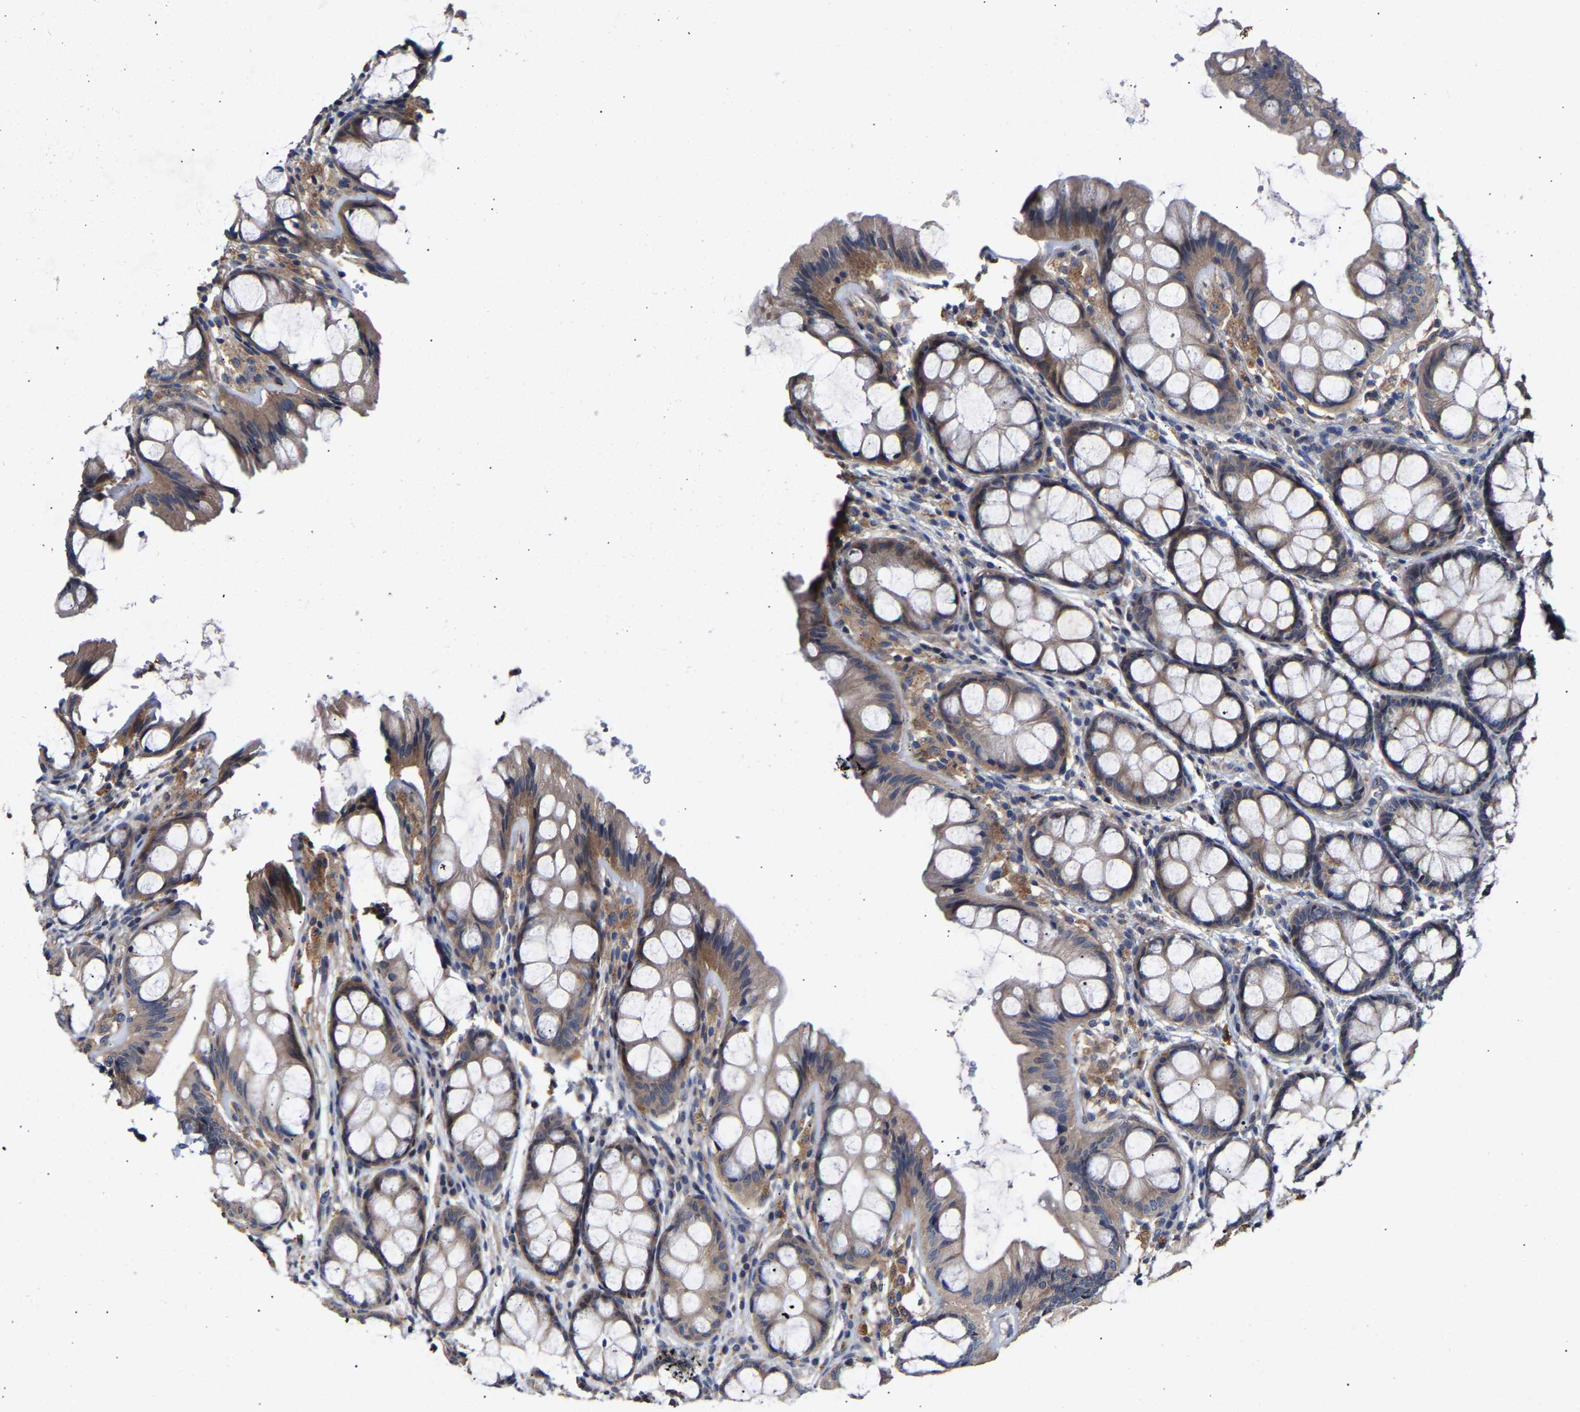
{"staining": {"intensity": "moderate", "quantity": ">75%", "location": "cytoplasmic/membranous"}, "tissue": "colon", "cell_type": "Endothelial cells", "image_type": "normal", "snomed": [{"axis": "morphology", "description": "Normal tissue, NOS"}, {"axis": "topography", "description": "Colon"}], "caption": "The micrograph exhibits immunohistochemical staining of benign colon. There is moderate cytoplasmic/membranous positivity is identified in about >75% of endothelial cells. Immunohistochemistry stains the protein in brown and the nuclei are stained blue.", "gene": "KASH5", "patient": {"sex": "male", "age": 47}}